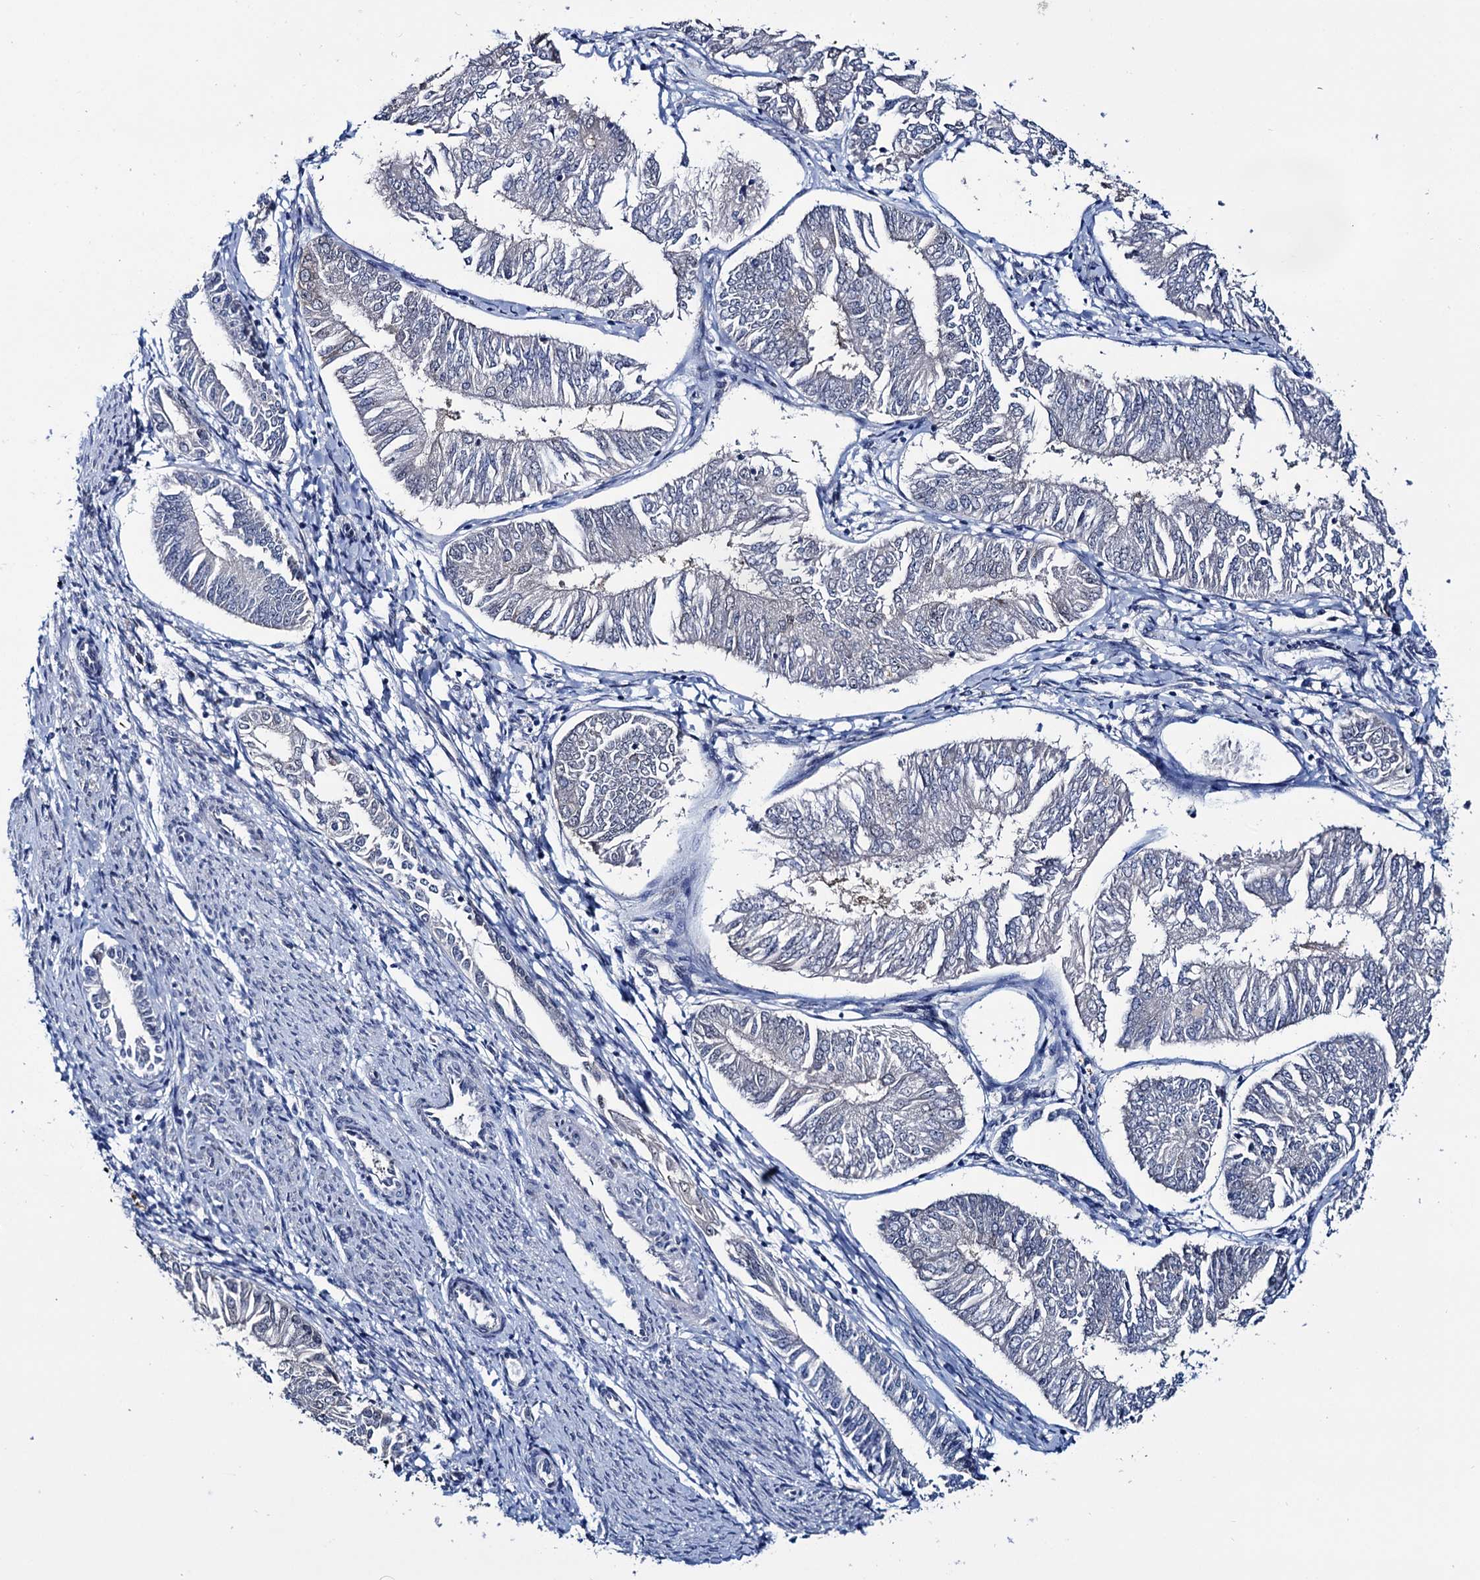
{"staining": {"intensity": "negative", "quantity": "none", "location": "none"}, "tissue": "endometrial cancer", "cell_type": "Tumor cells", "image_type": "cancer", "snomed": [{"axis": "morphology", "description": "Adenocarcinoma, NOS"}, {"axis": "topography", "description": "Endometrium"}], "caption": "A histopathology image of endometrial cancer (adenocarcinoma) stained for a protein displays no brown staining in tumor cells. (IHC, brightfield microscopy, high magnification).", "gene": "EYA4", "patient": {"sex": "female", "age": 58}}